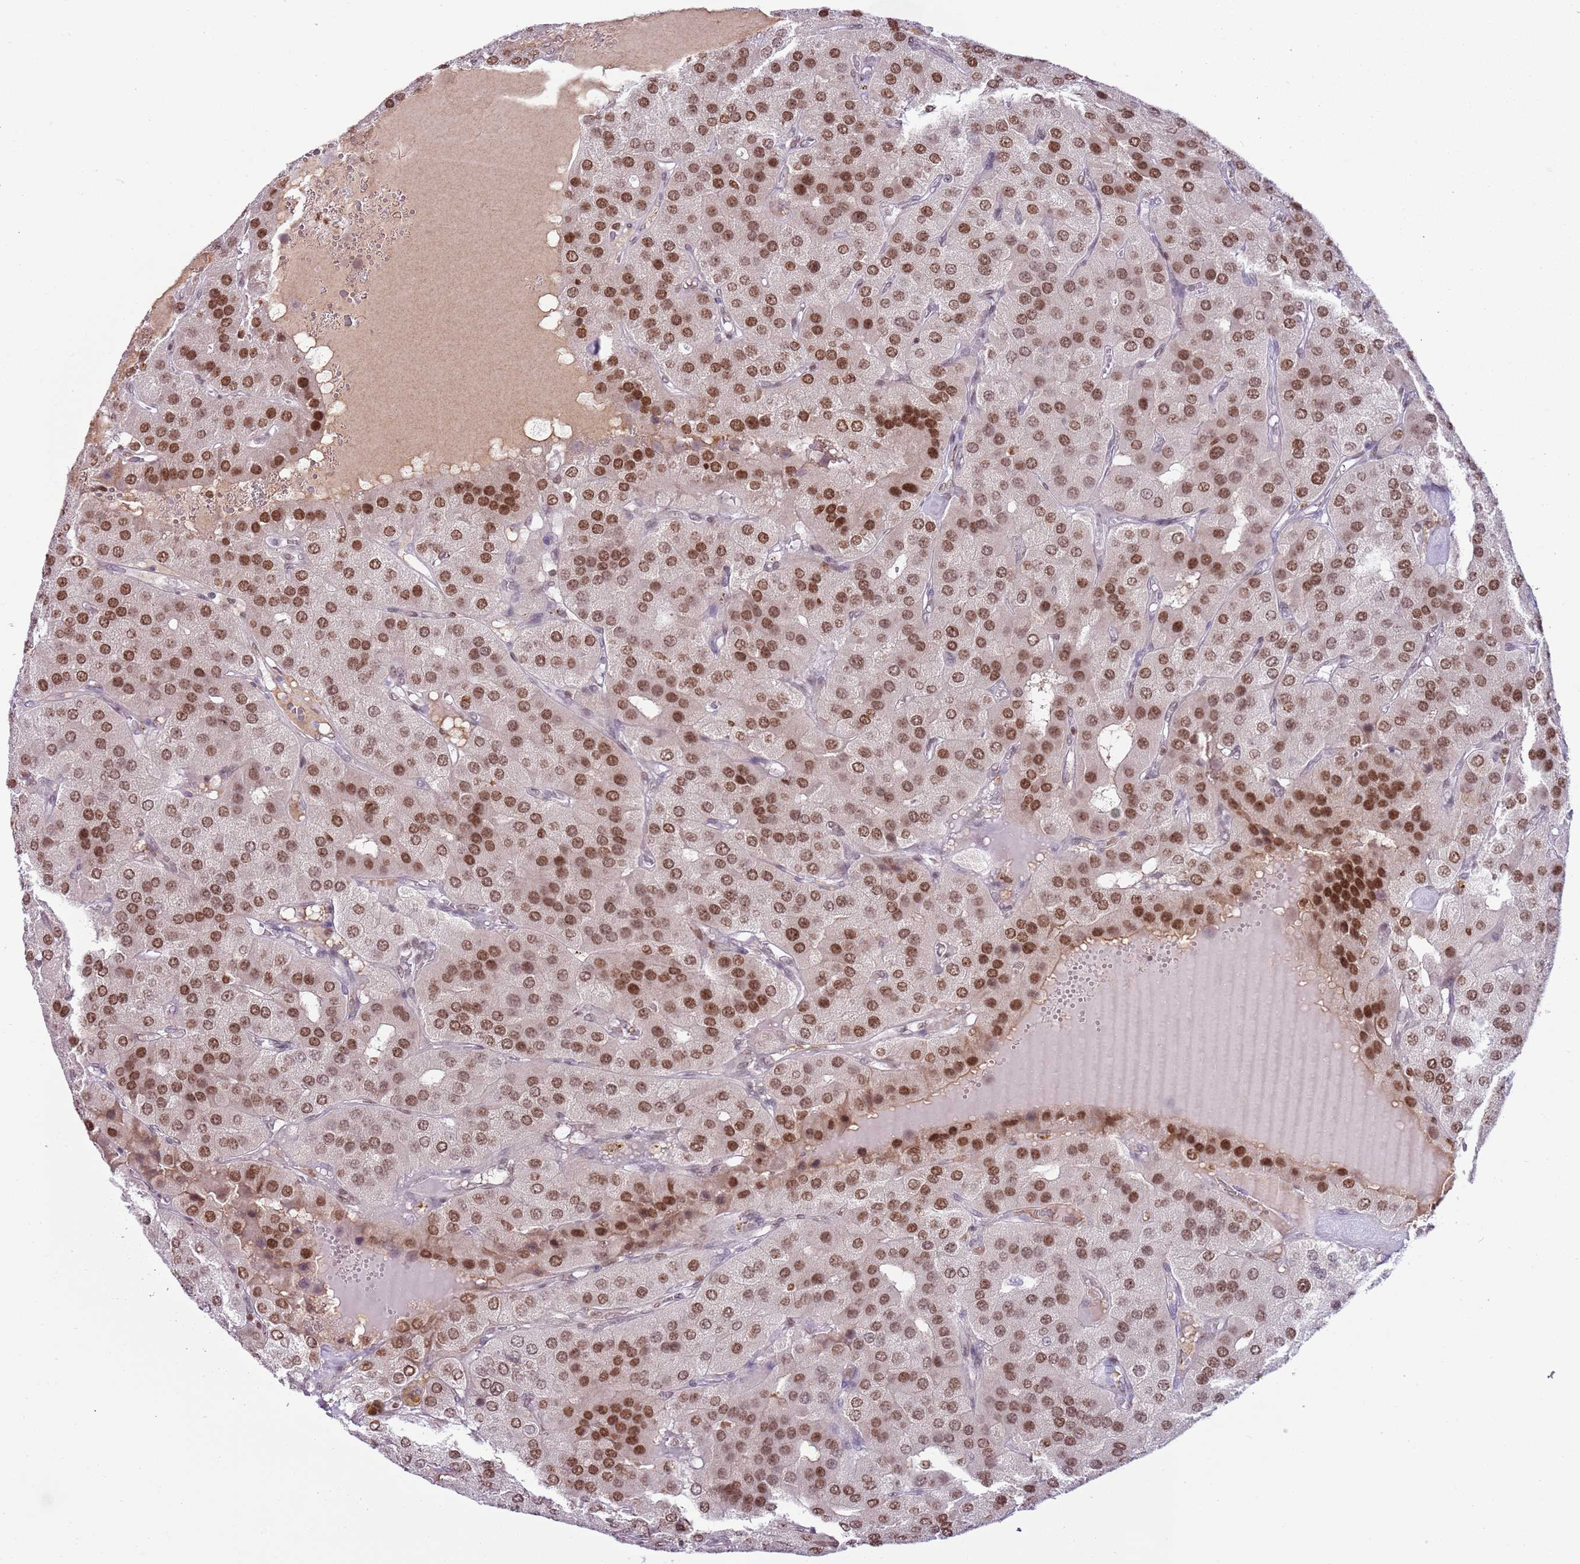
{"staining": {"intensity": "moderate", "quantity": ">75%", "location": "nuclear"}, "tissue": "parathyroid gland", "cell_type": "Glandular cells", "image_type": "normal", "snomed": [{"axis": "morphology", "description": "Normal tissue, NOS"}, {"axis": "morphology", "description": "Adenoma, NOS"}, {"axis": "topography", "description": "Parathyroid gland"}], "caption": "Human parathyroid gland stained with a brown dye demonstrates moderate nuclear positive positivity in approximately >75% of glandular cells.", "gene": "SELENOH", "patient": {"sex": "female", "age": 86}}